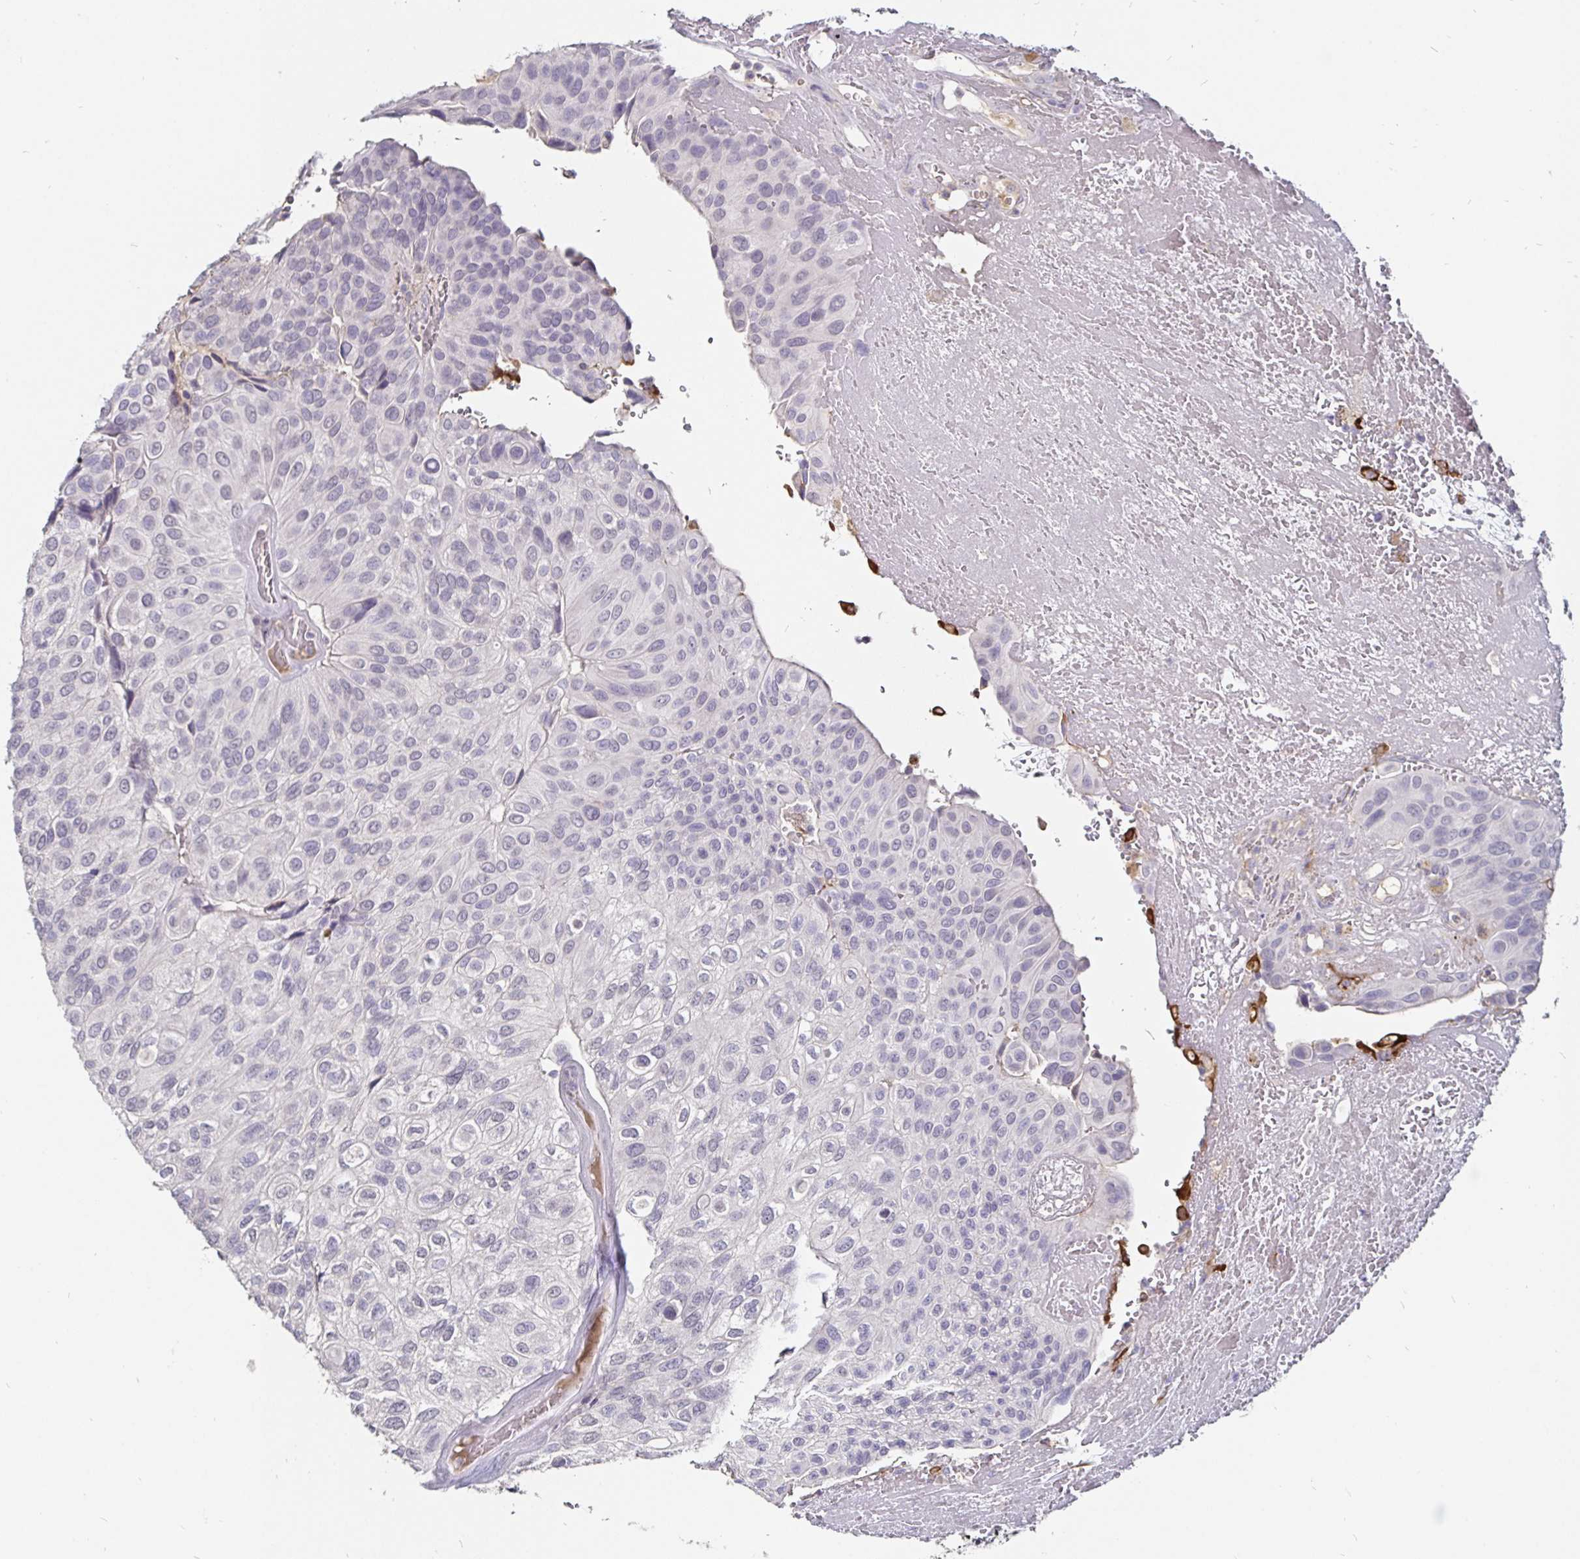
{"staining": {"intensity": "negative", "quantity": "none", "location": "none"}, "tissue": "urothelial cancer", "cell_type": "Tumor cells", "image_type": "cancer", "snomed": [{"axis": "morphology", "description": "Urothelial carcinoma, High grade"}, {"axis": "topography", "description": "Urinary bladder"}], "caption": "Tumor cells are negative for protein expression in human urothelial carcinoma (high-grade). Brightfield microscopy of immunohistochemistry stained with DAB (brown) and hematoxylin (blue), captured at high magnification.", "gene": "FAIM2", "patient": {"sex": "male", "age": 66}}